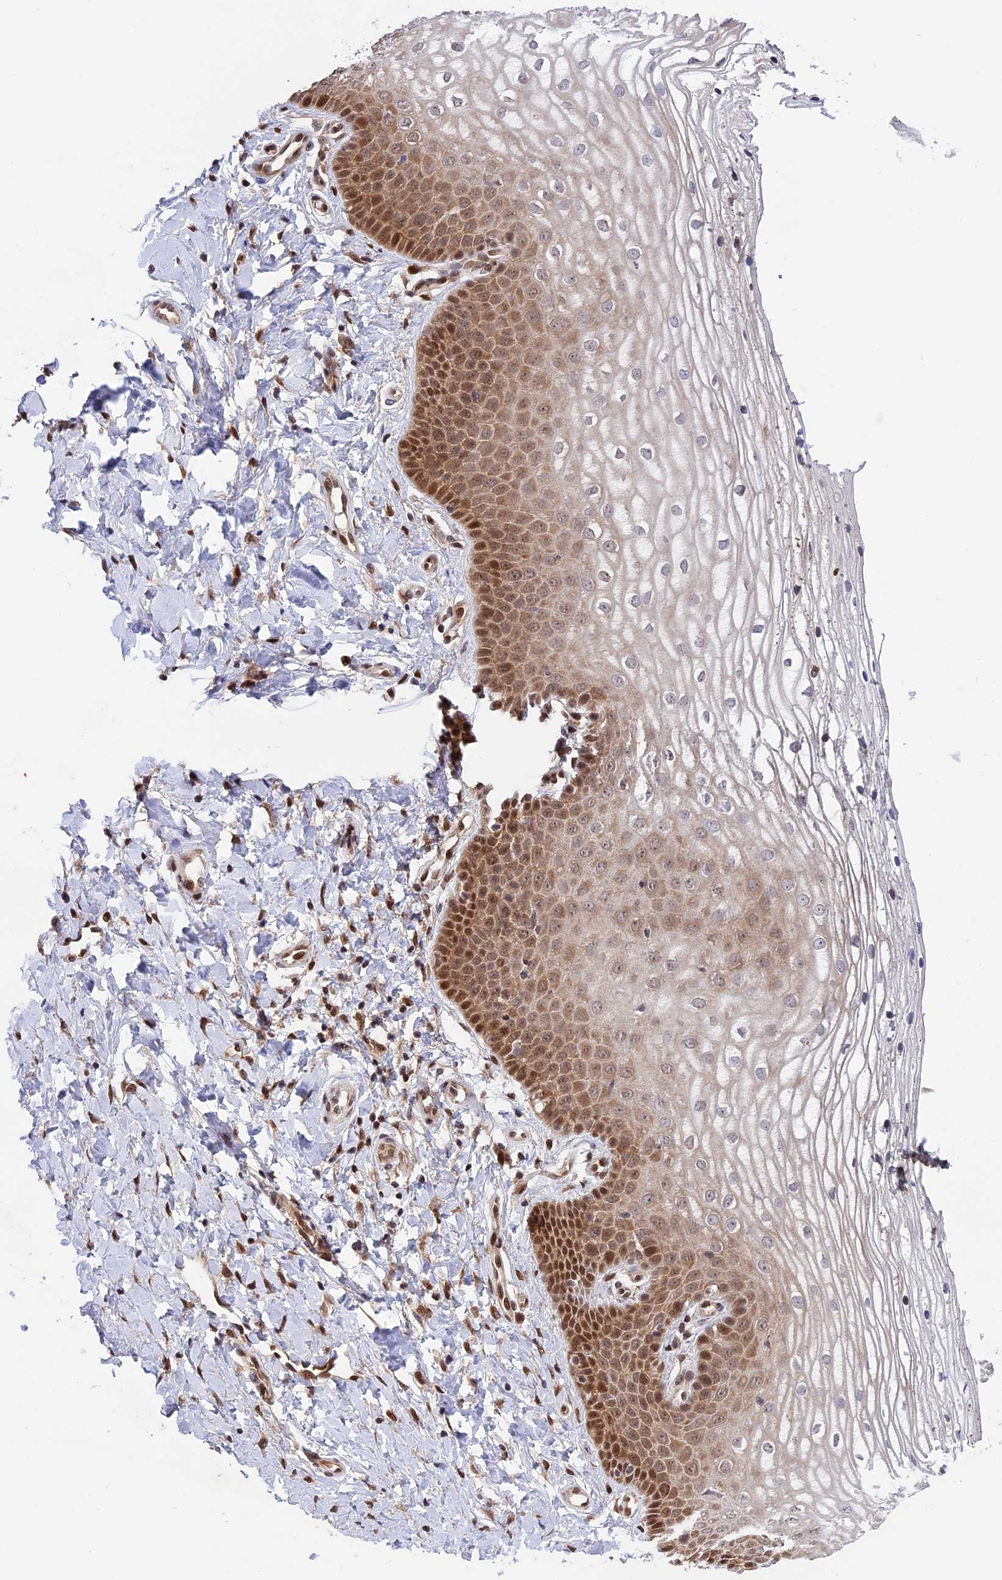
{"staining": {"intensity": "moderate", "quantity": ">75%", "location": "cytoplasmic/membranous,nuclear"}, "tissue": "vagina", "cell_type": "Squamous epithelial cells", "image_type": "normal", "snomed": [{"axis": "morphology", "description": "Normal tissue, NOS"}, {"axis": "topography", "description": "Vagina"}], "caption": "Protein expression analysis of normal vagina displays moderate cytoplasmic/membranous,nuclear staining in about >75% of squamous epithelial cells.", "gene": "ZNF428", "patient": {"sex": "female", "age": 68}}